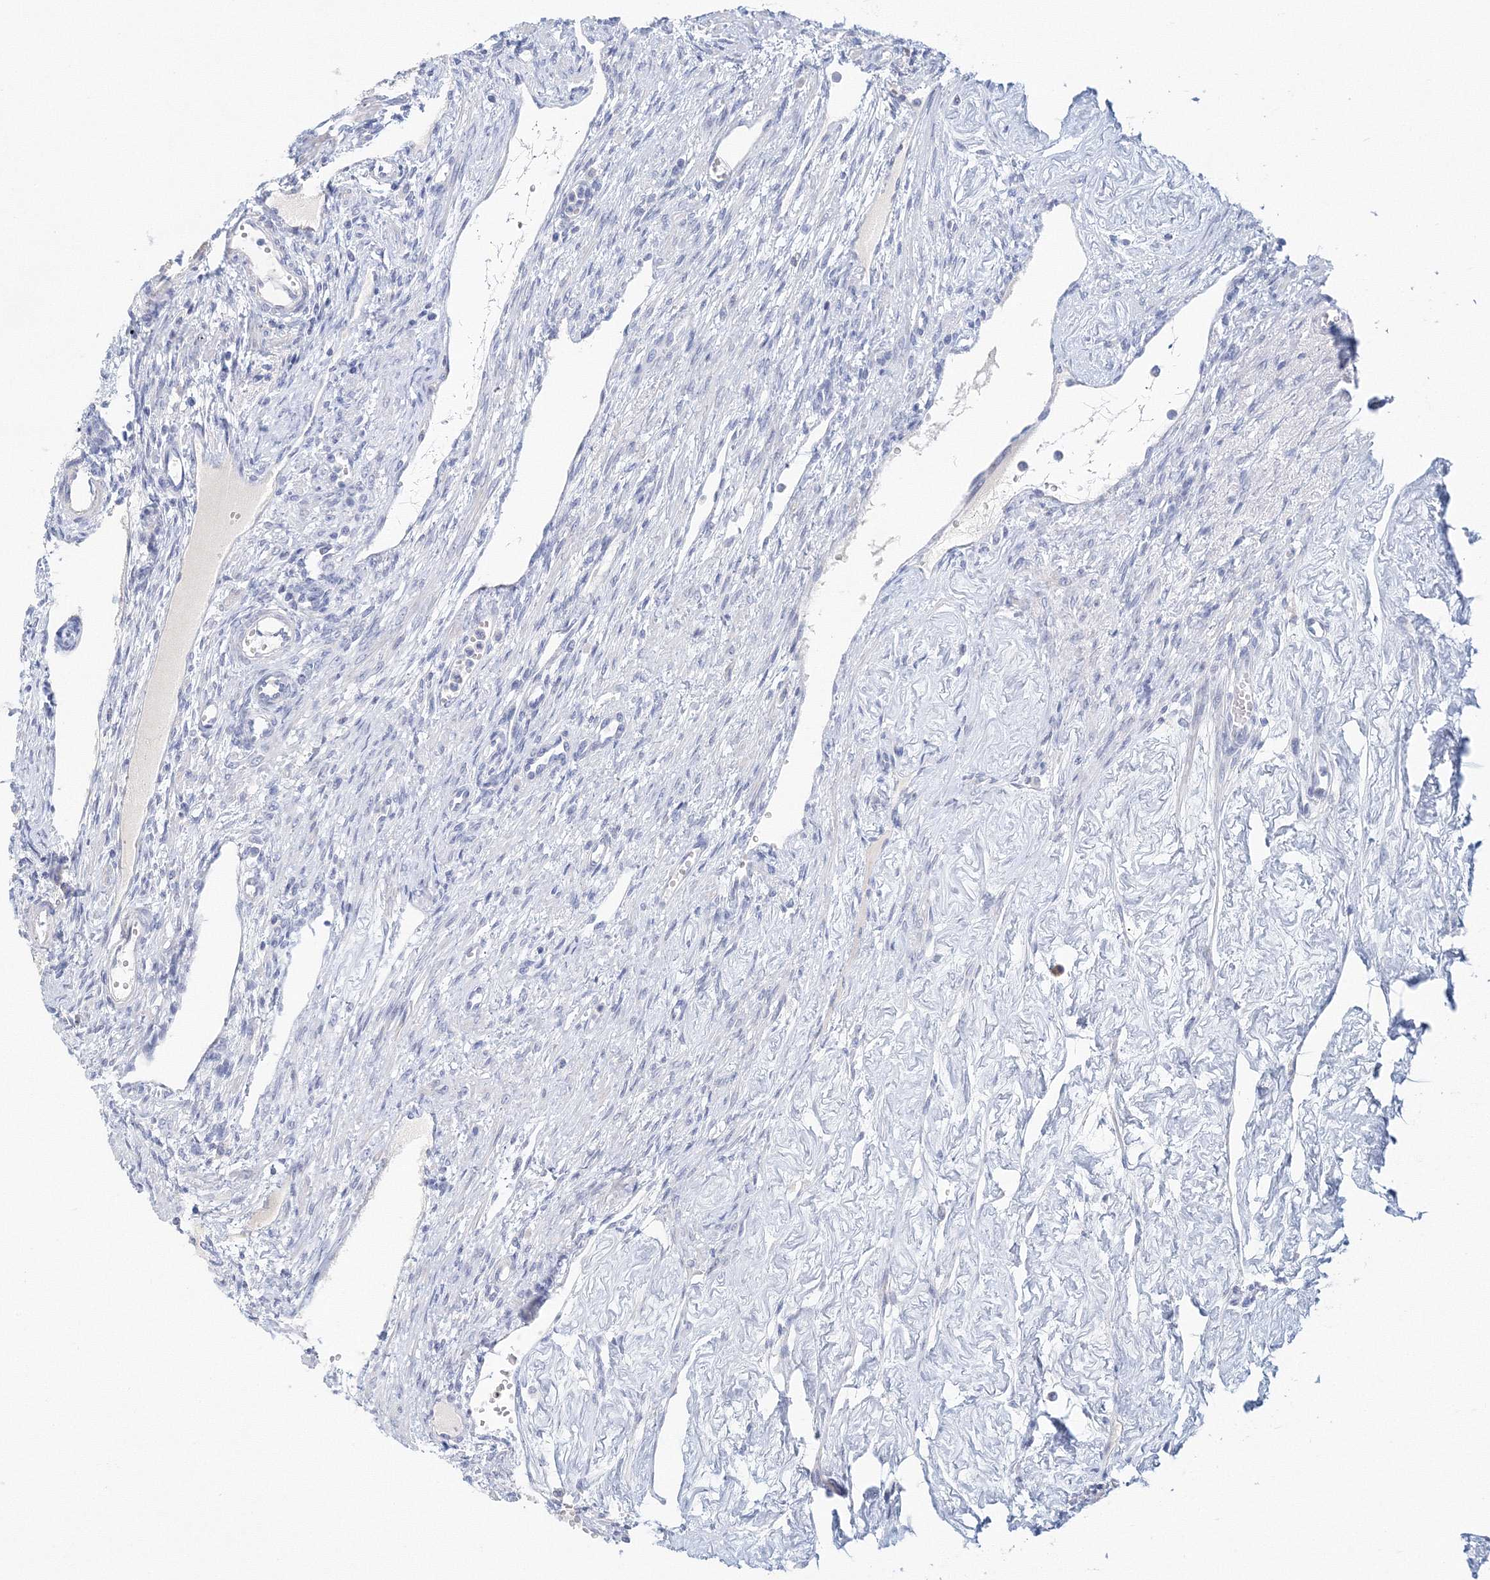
{"staining": {"intensity": "negative", "quantity": "none", "location": "none"}, "tissue": "ovary", "cell_type": "Ovarian stroma cells", "image_type": "normal", "snomed": [{"axis": "morphology", "description": "Normal tissue, NOS"}, {"axis": "morphology", "description": "Cyst, NOS"}, {"axis": "topography", "description": "Ovary"}], "caption": "Immunohistochemical staining of benign ovary displays no significant positivity in ovarian stroma cells. (DAB immunohistochemistry (IHC), high magnification).", "gene": "LRRIQ4", "patient": {"sex": "female", "age": 33}}